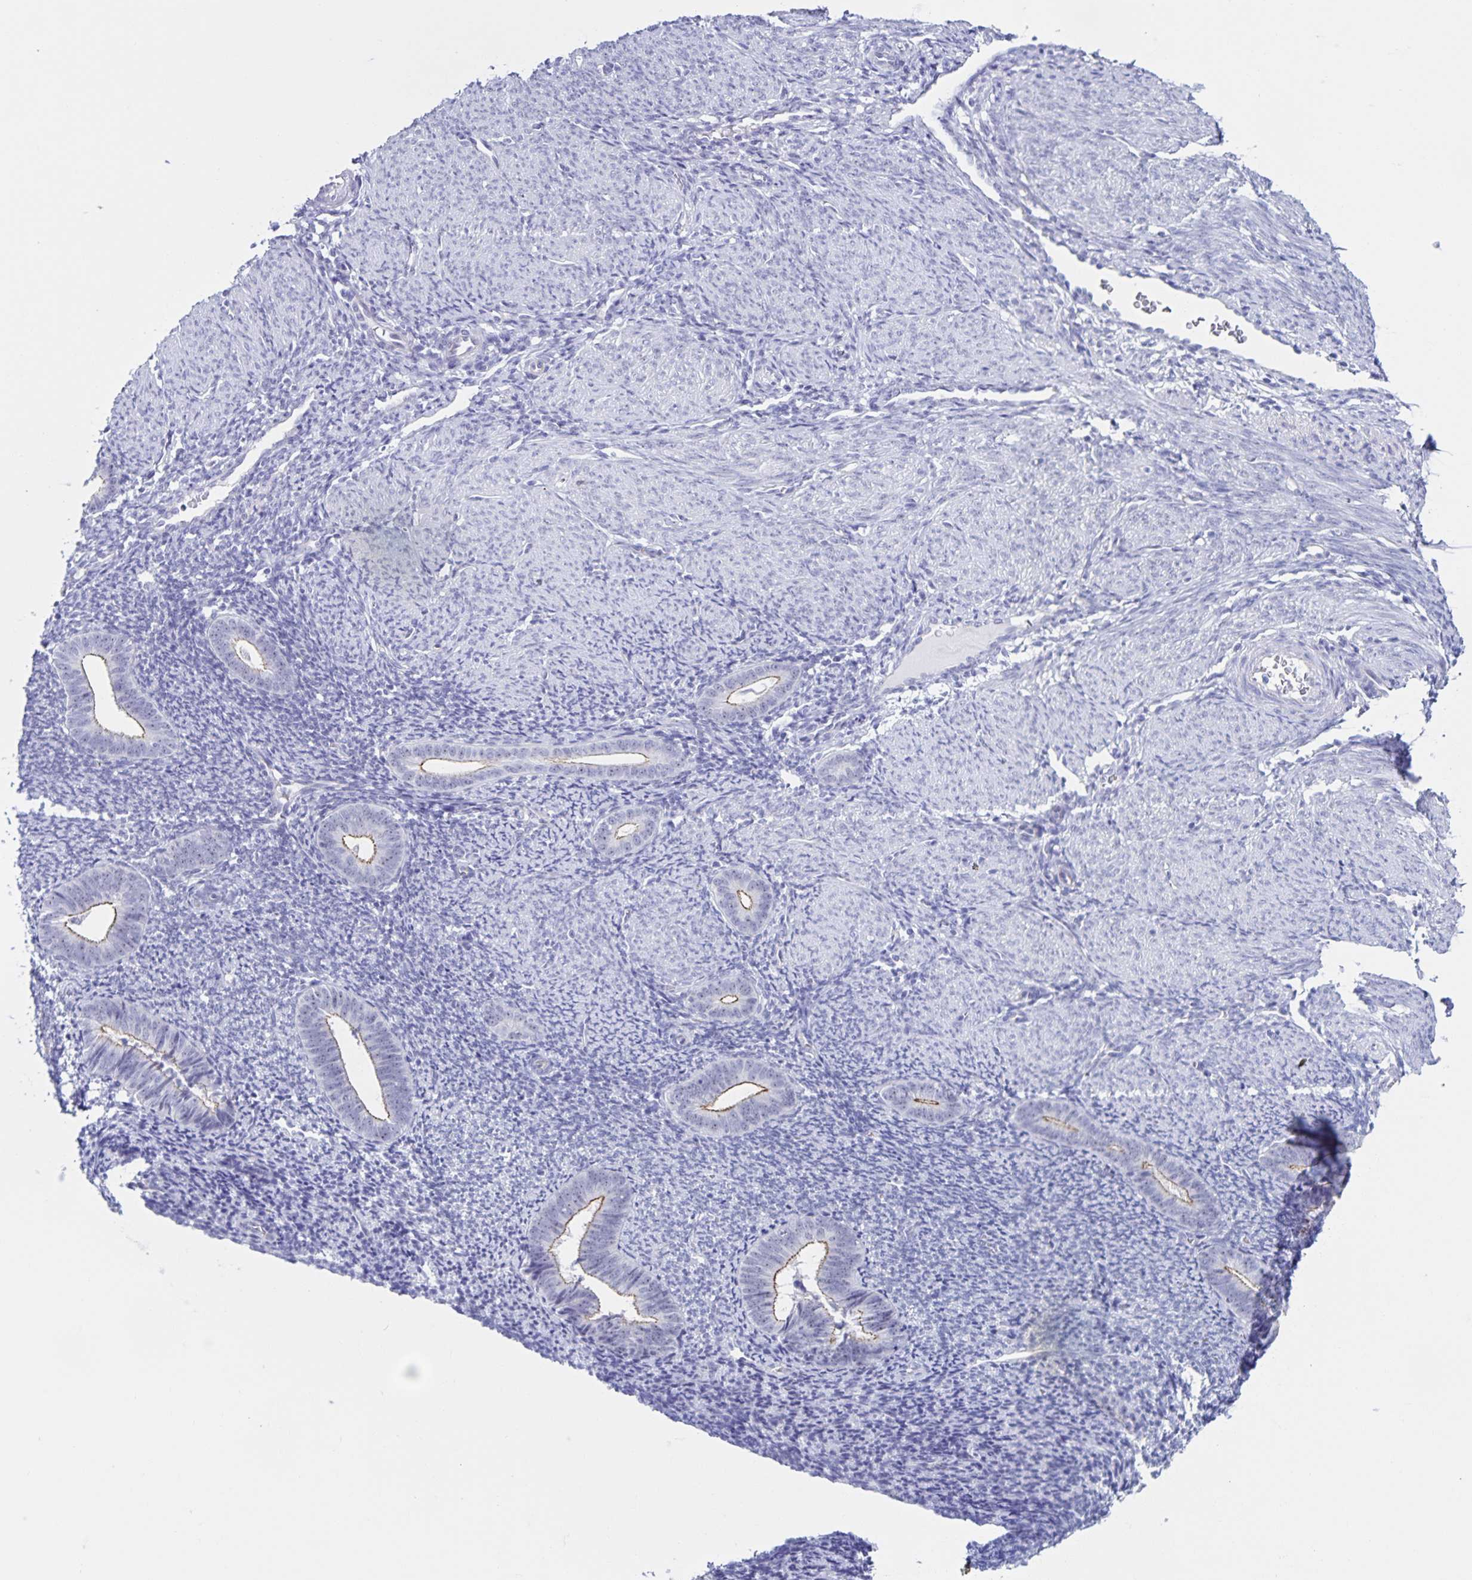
{"staining": {"intensity": "negative", "quantity": "none", "location": "none"}, "tissue": "endometrium", "cell_type": "Cells in endometrial stroma", "image_type": "normal", "snomed": [{"axis": "morphology", "description": "Normal tissue, NOS"}, {"axis": "topography", "description": "Endometrium"}], "caption": "DAB (3,3'-diaminobenzidine) immunohistochemical staining of unremarkable human endometrium demonstrates no significant expression in cells in endometrial stroma.", "gene": "FAM170A", "patient": {"sex": "female", "age": 39}}